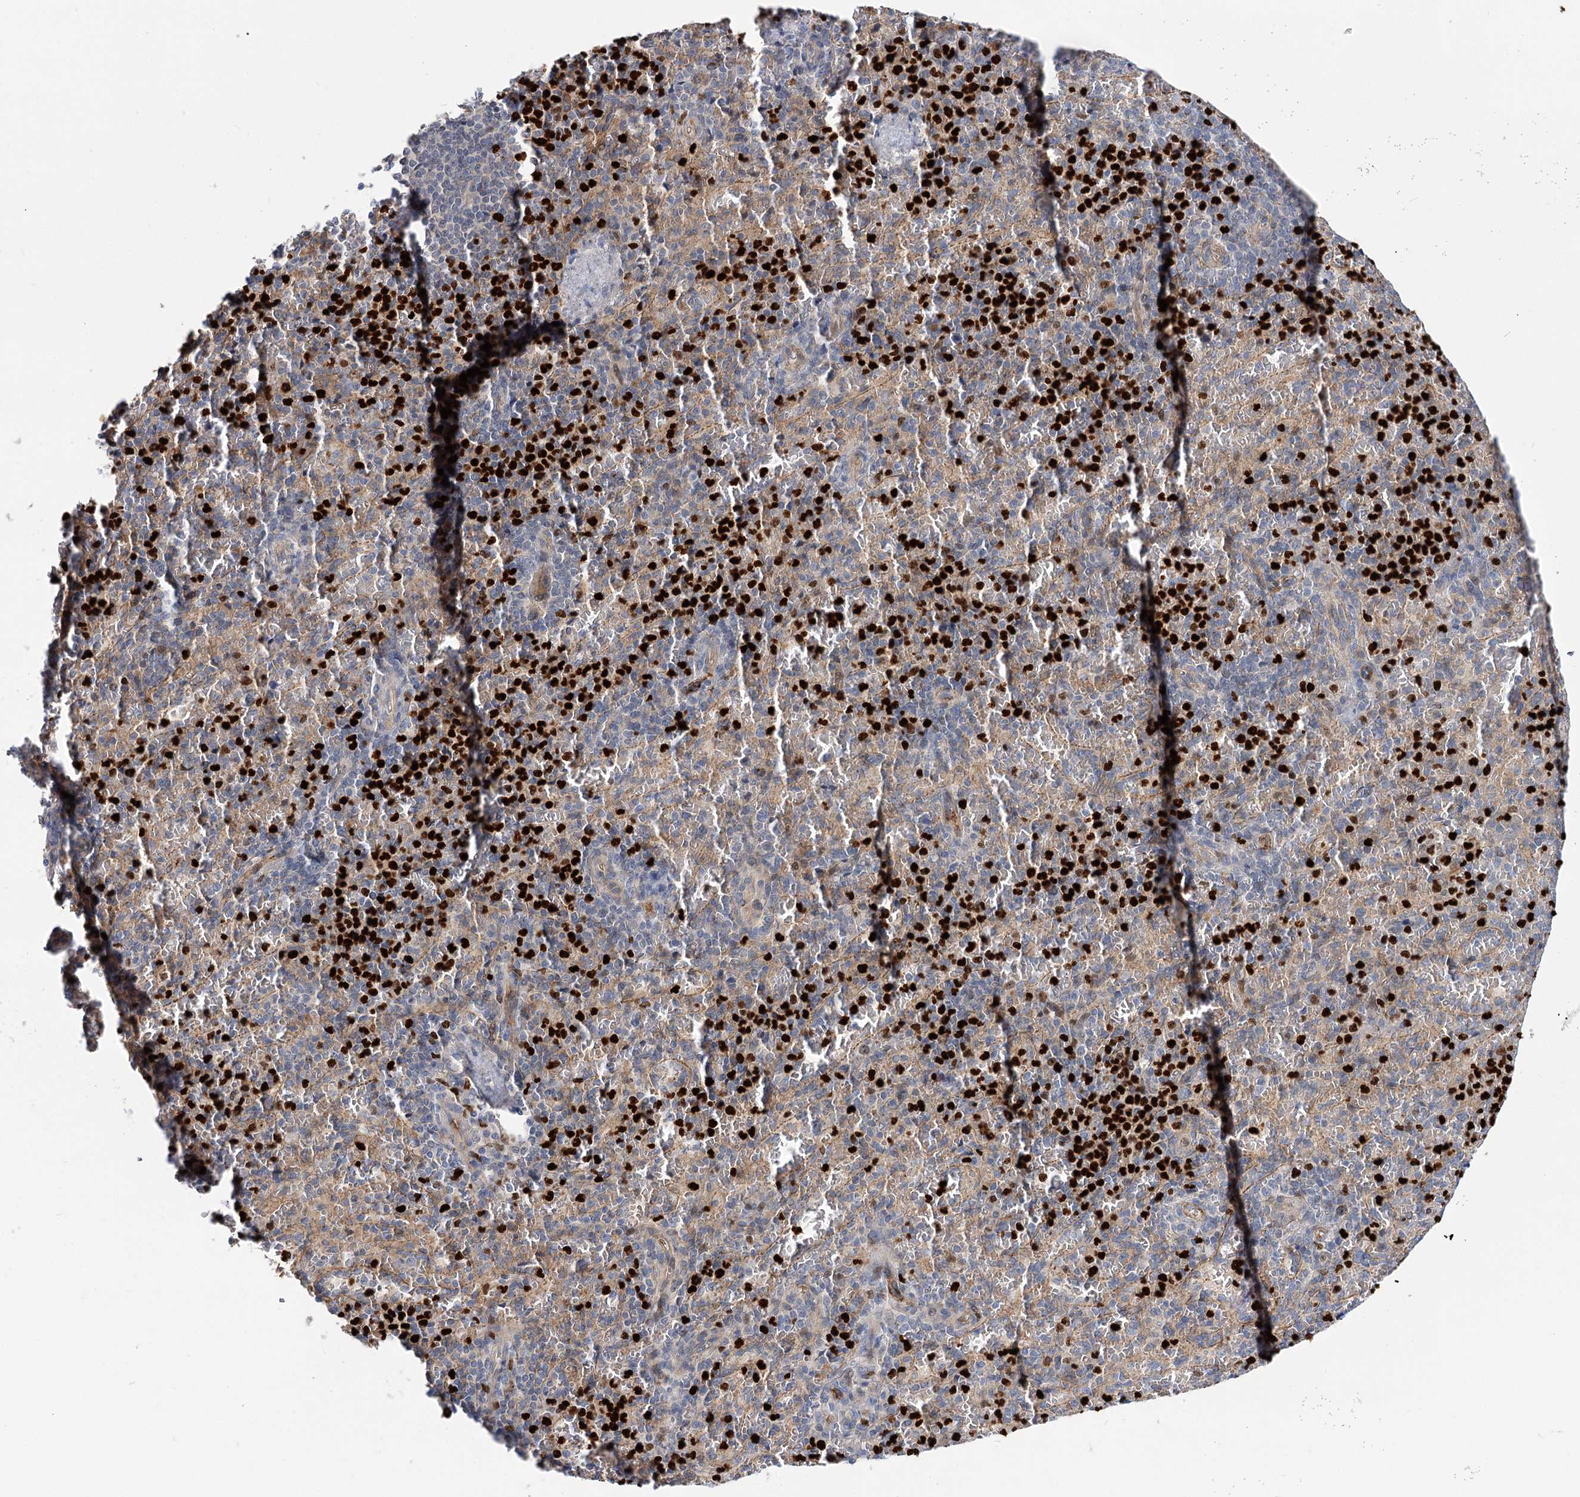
{"staining": {"intensity": "negative", "quantity": "none", "location": "none"}, "tissue": "spleen", "cell_type": "Cells in red pulp", "image_type": "normal", "snomed": [{"axis": "morphology", "description": "Normal tissue, NOS"}, {"axis": "topography", "description": "Spleen"}], "caption": "IHC micrograph of benign spleen: human spleen stained with DAB (3,3'-diaminobenzidine) reveals no significant protein expression in cells in red pulp.", "gene": "C11orf52", "patient": {"sex": "female", "age": 74}}